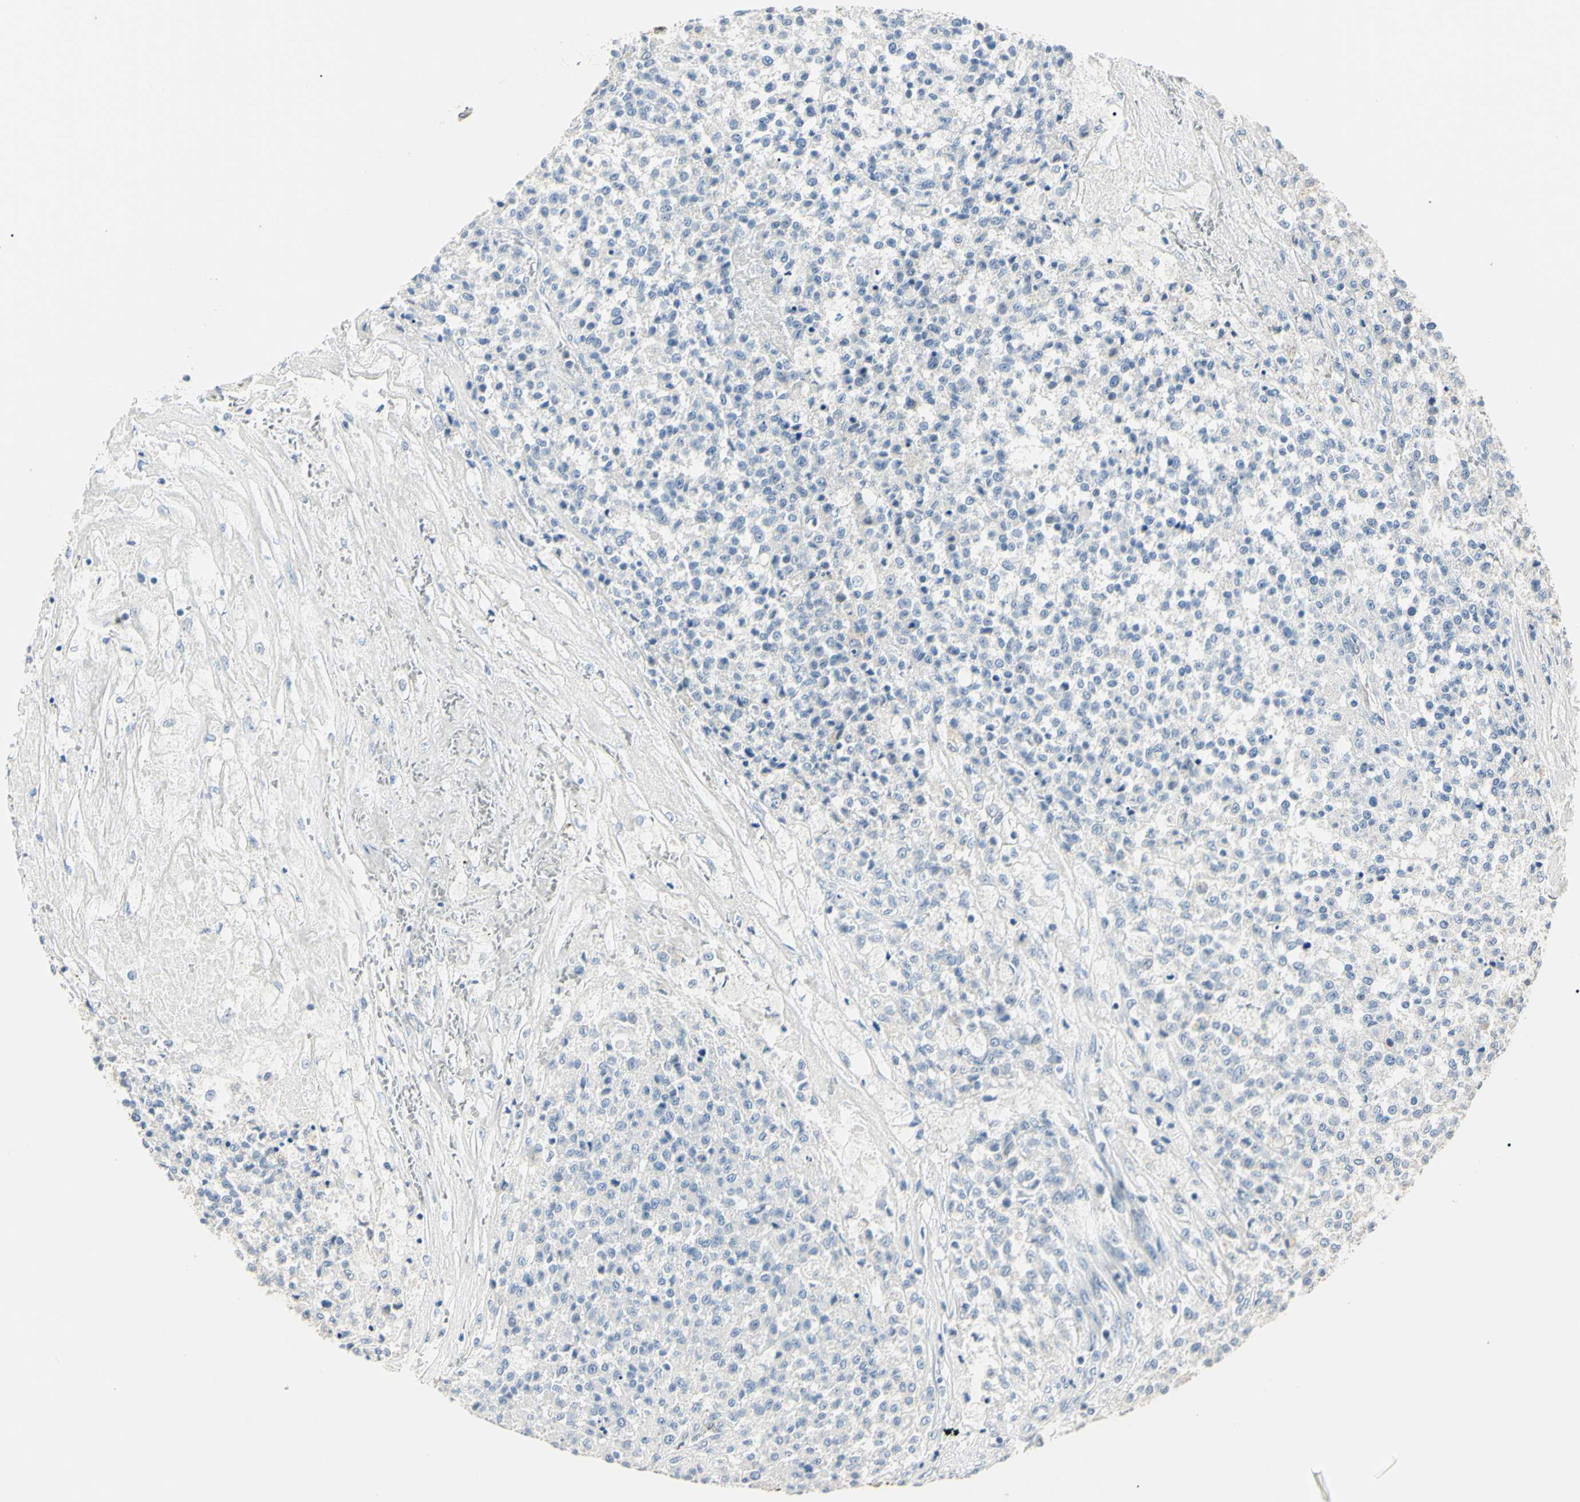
{"staining": {"intensity": "negative", "quantity": "none", "location": "none"}, "tissue": "testis cancer", "cell_type": "Tumor cells", "image_type": "cancer", "snomed": [{"axis": "morphology", "description": "Seminoma, NOS"}, {"axis": "topography", "description": "Testis"}], "caption": "Immunohistochemistry photomicrograph of neoplastic tissue: testis cancer (seminoma) stained with DAB exhibits no significant protein positivity in tumor cells. (DAB IHC visualized using brightfield microscopy, high magnification).", "gene": "AKR1C3", "patient": {"sex": "male", "age": 59}}